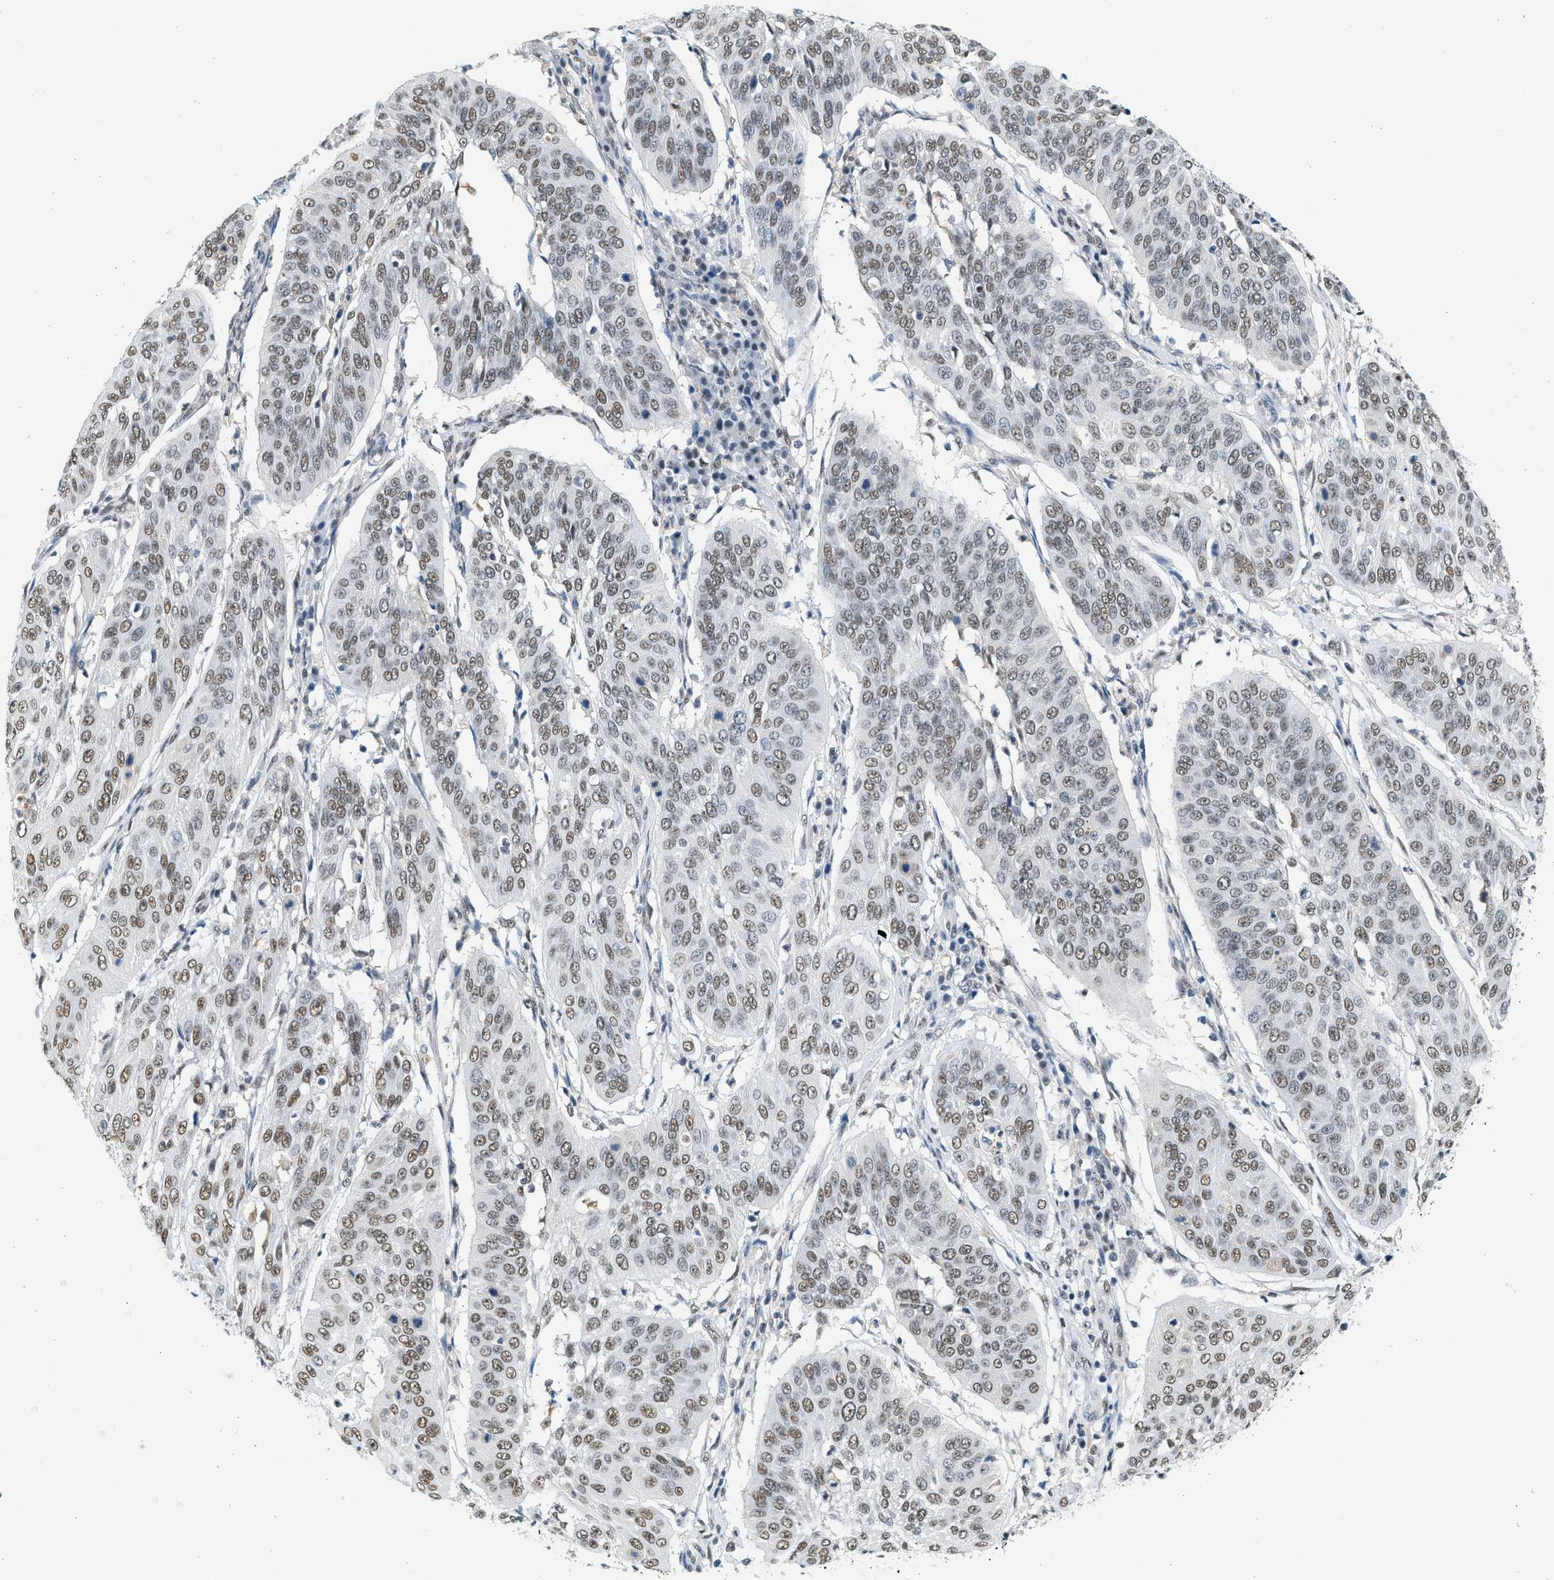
{"staining": {"intensity": "moderate", "quantity": ">75%", "location": "nuclear"}, "tissue": "cervical cancer", "cell_type": "Tumor cells", "image_type": "cancer", "snomed": [{"axis": "morphology", "description": "Normal tissue, NOS"}, {"axis": "morphology", "description": "Squamous cell carcinoma, NOS"}, {"axis": "topography", "description": "Cervix"}], "caption": "This image displays squamous cell carcinoma (cervical) stained with immunohistochemistry to label a protein in brown. The nuclear of tumor cells show moderate positivity for the protein. Nuclei are counter-stained blue.", "gene": "HIPK1", "patient": {"sex": "female", "age": 39}}